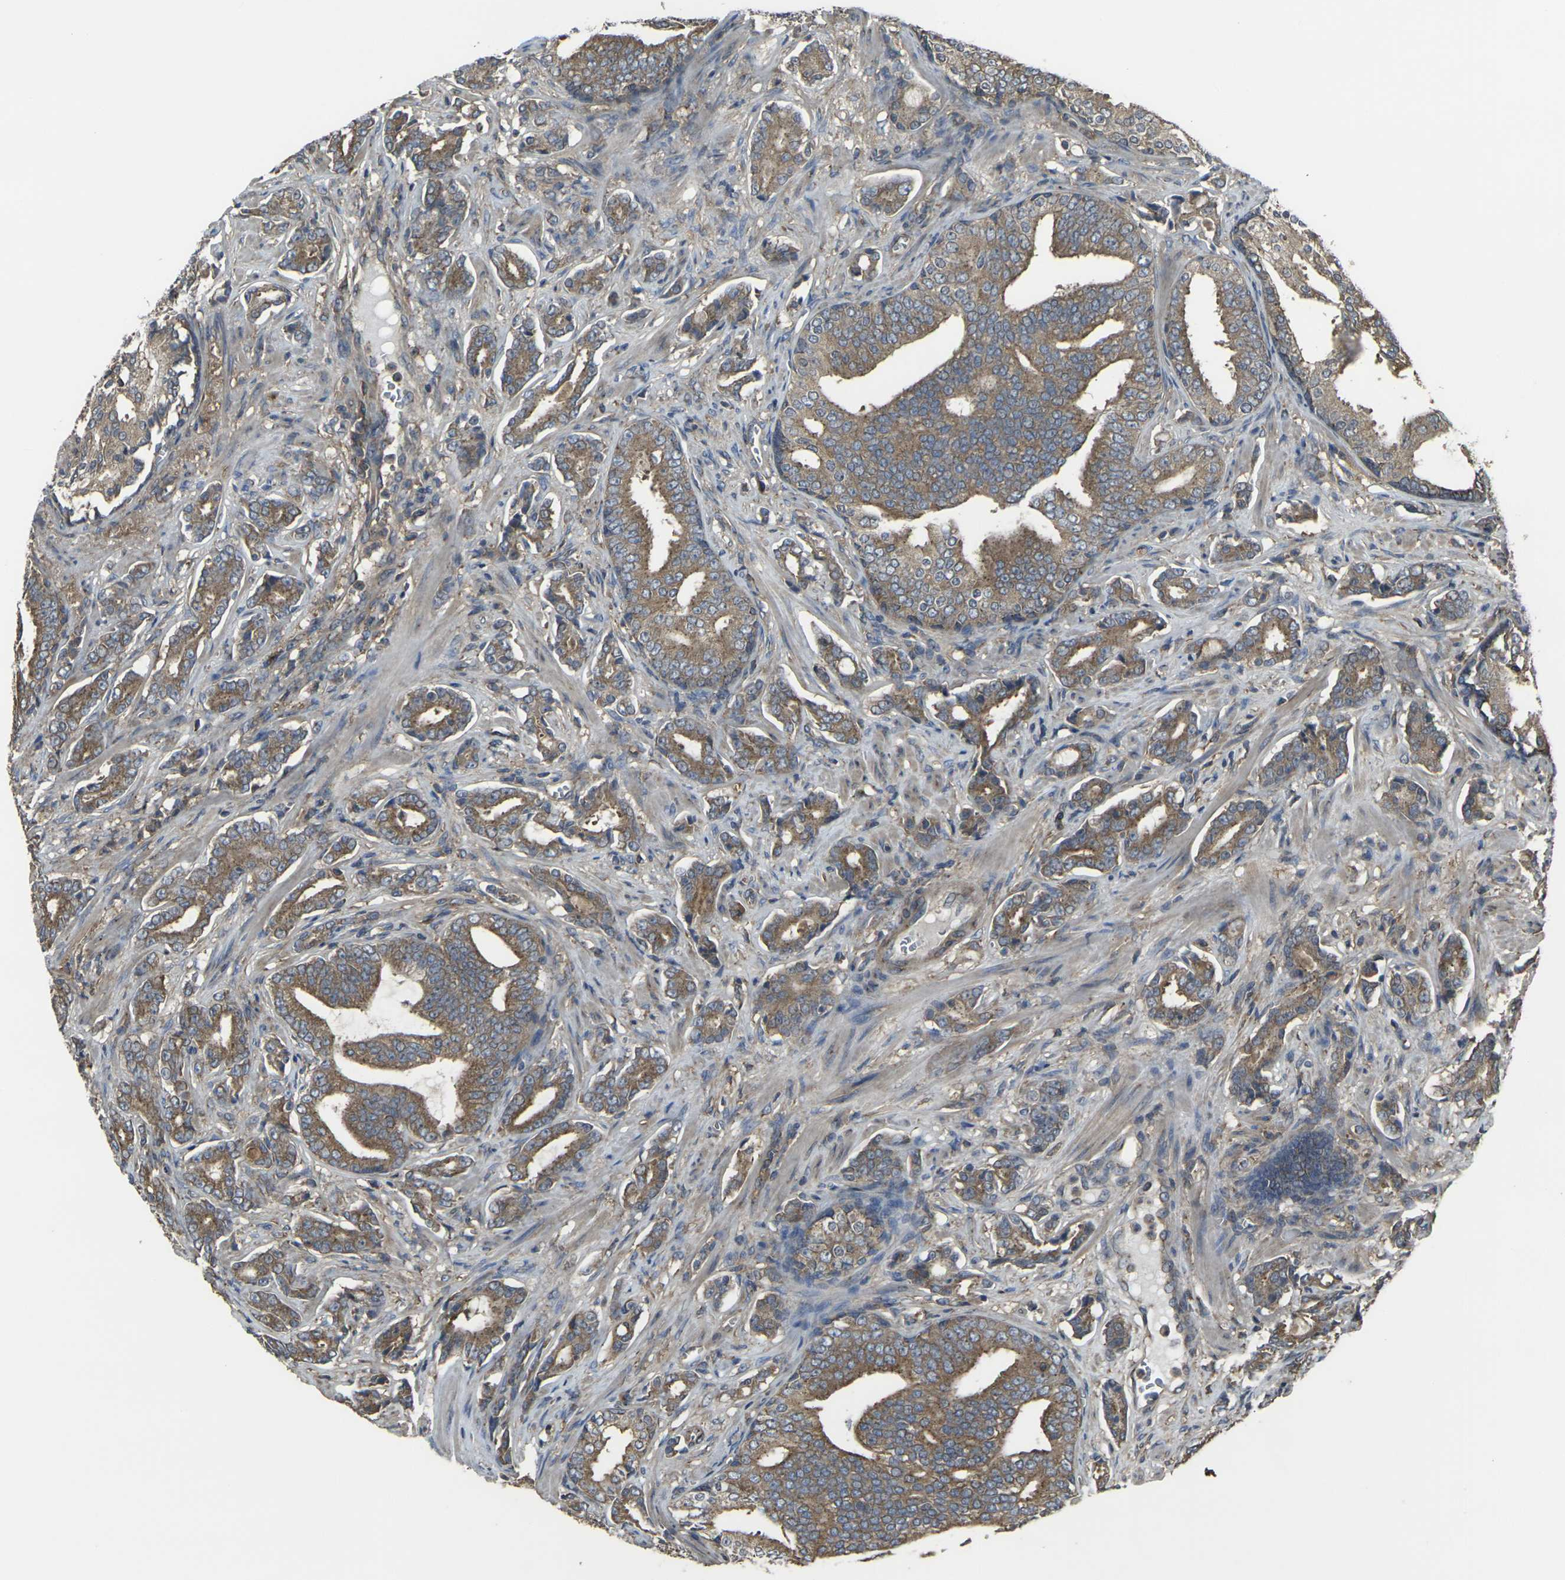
{"staining": {"intensity": "moderate", "quantity": ">75%", "location": "cytoplasmic/membranous"}, "tissue": "prostate cancer", "cell_type": "Tumor cells", "image_type": "cancer", "snomed": [{"axis": "morphology", "description": "Adenocarcinoma, Low grade"}, {"axis": "topography", "description": "Prostate"}], "caption": "Immunohistochemical staining of prostate low-grade adenocarcinoma demonstrates moderate cytoplasmic/membranous protein staining in approximately >75% of tumor cells.", "gene": "PRKACB", "patient": {"sex": "male", "age": 58}}